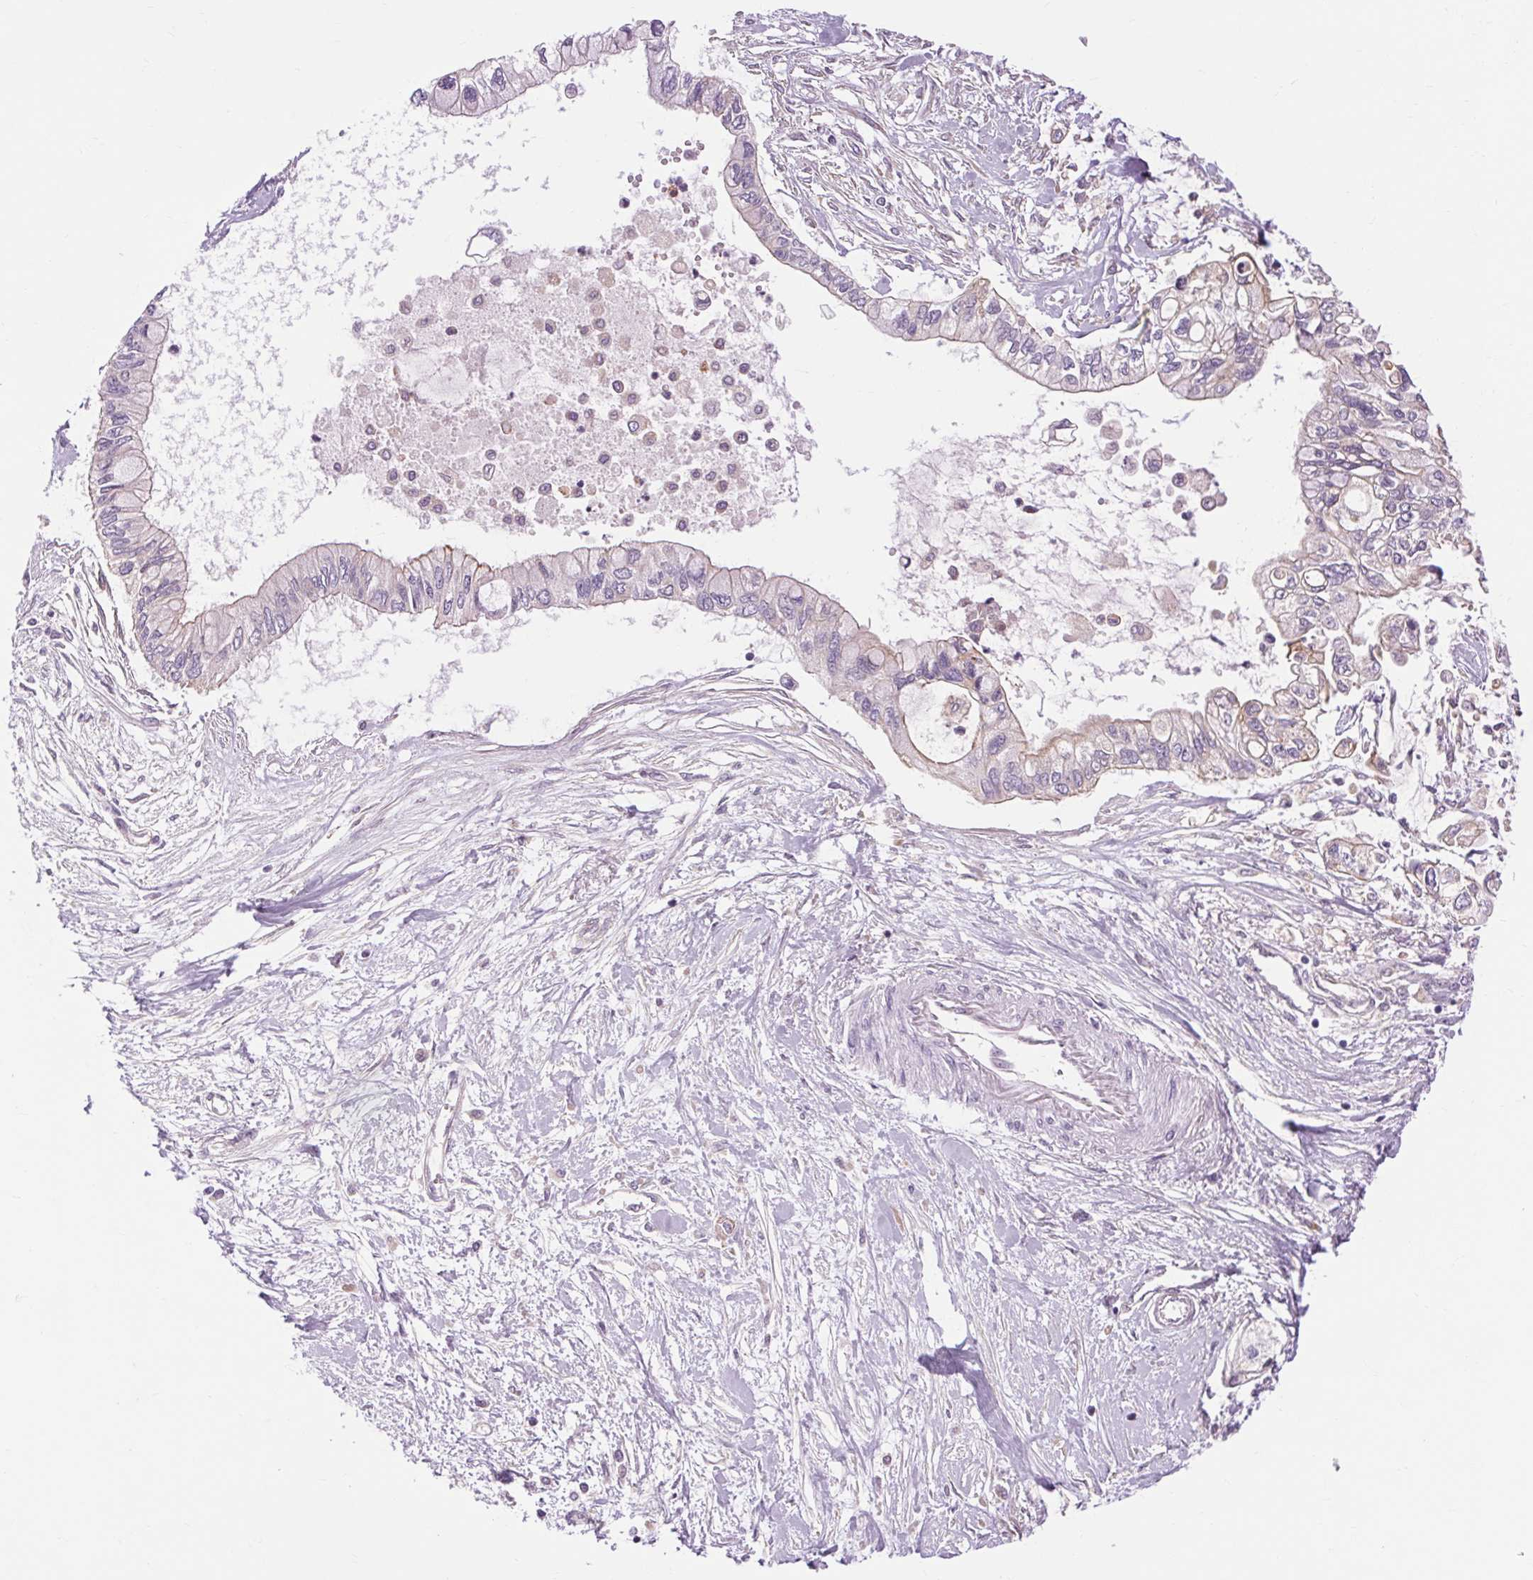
{"staining": {"intensity": "weak", "quantity": "<25%", "location": "cytoplasmic/membranous"}, "tissue": "pancreatic cancer", "cell_type": "Tumor cells", "image_type": "cancer", "snomed": [{"axis": "morphology", "description": "Adenocarcinoma, NOS"}, {"axis": "topography", "description": "Pancreas"}], "caption": "High magnification brightfield microscopy of adenocarcinoma (pancreatic) stained with DAB (brown) and counterstained with hematoxylin (blue): tumor cells show no significant positivity. (Stains: DAB (3,3'-diaminobenzidine) IHC with hematoxylin counter stain, Microscopy: brightfield microscopy at high magnification).", "gene": "TM6SF1", "patient": {"sex": "female", "age": 77}}